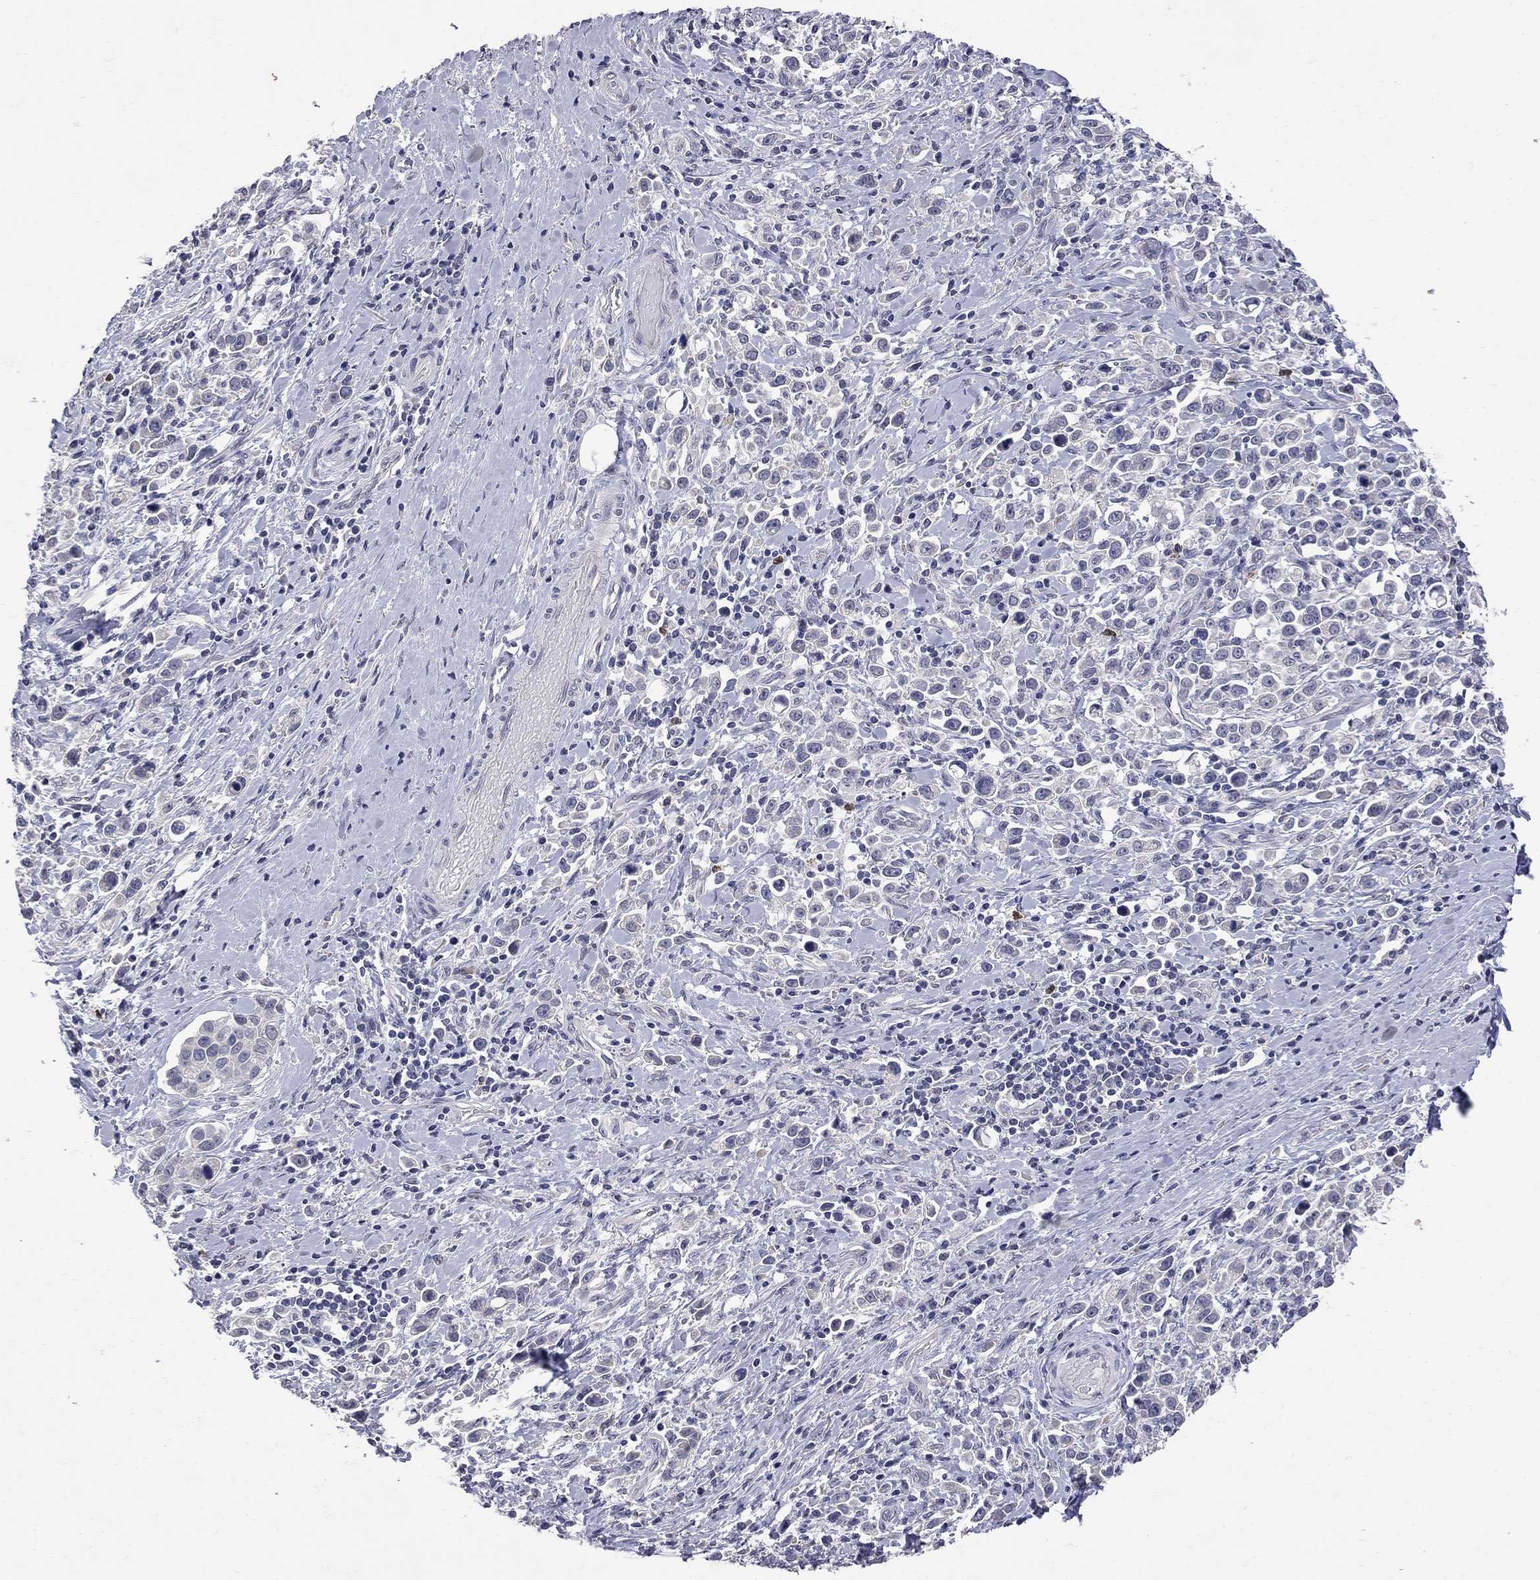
{"staining": {"intensity": "negative", "quantity": "none", "location": "none"}, "tissue": "stomach cancer", "cell_type": "Tumor cells", "image_type": "cancer", "snomed": [{"axis": "morphology", "description": "Adenocarcinoma, NOS"}, {"axis": "topography", "description": "Stomach"}], "caption": "This is an IHC photomicrograph of stomach cancer. There is no staining in tumor cells.", "gene": "NOS2", "patient": {"sex": "male", "age": 93}}